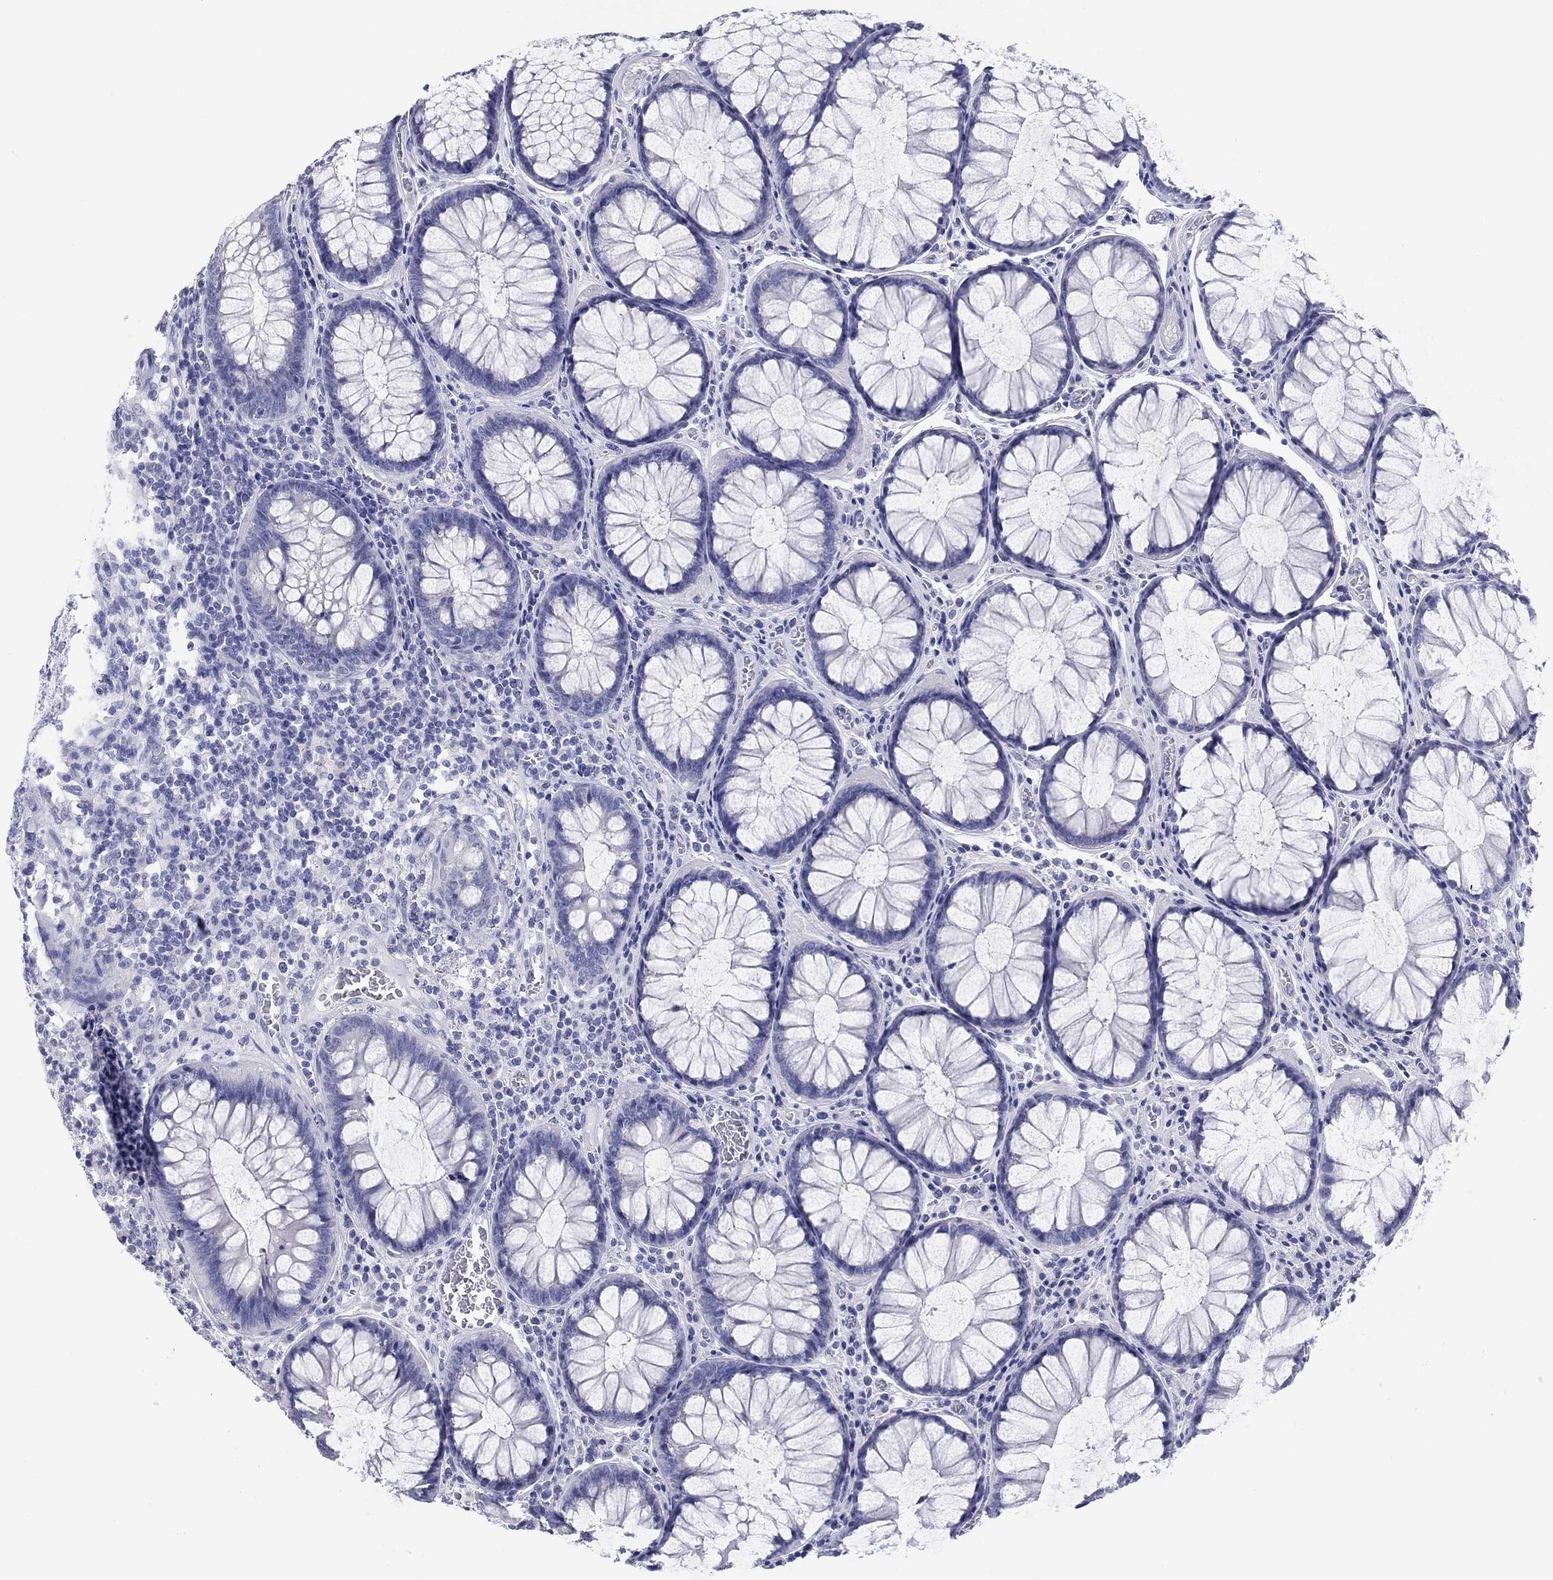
{"staining": {"intensity": "negative", "quantity": "none", "location": "none"}, "tissue": "colorectal cancer", "cell_type": "Tumor cells", "image_type": "cancer", "snomed": [{"axis": "morphology", "description": "Adenocarcinoma, NOS"}, {"axis": "topography", "description": "Colon"}], "caption": "Tumor cells are negative for brown protein staining in colorectal cancer.", "gene": "ERICH3", "patient": {"sex": "female", "age": 48}}